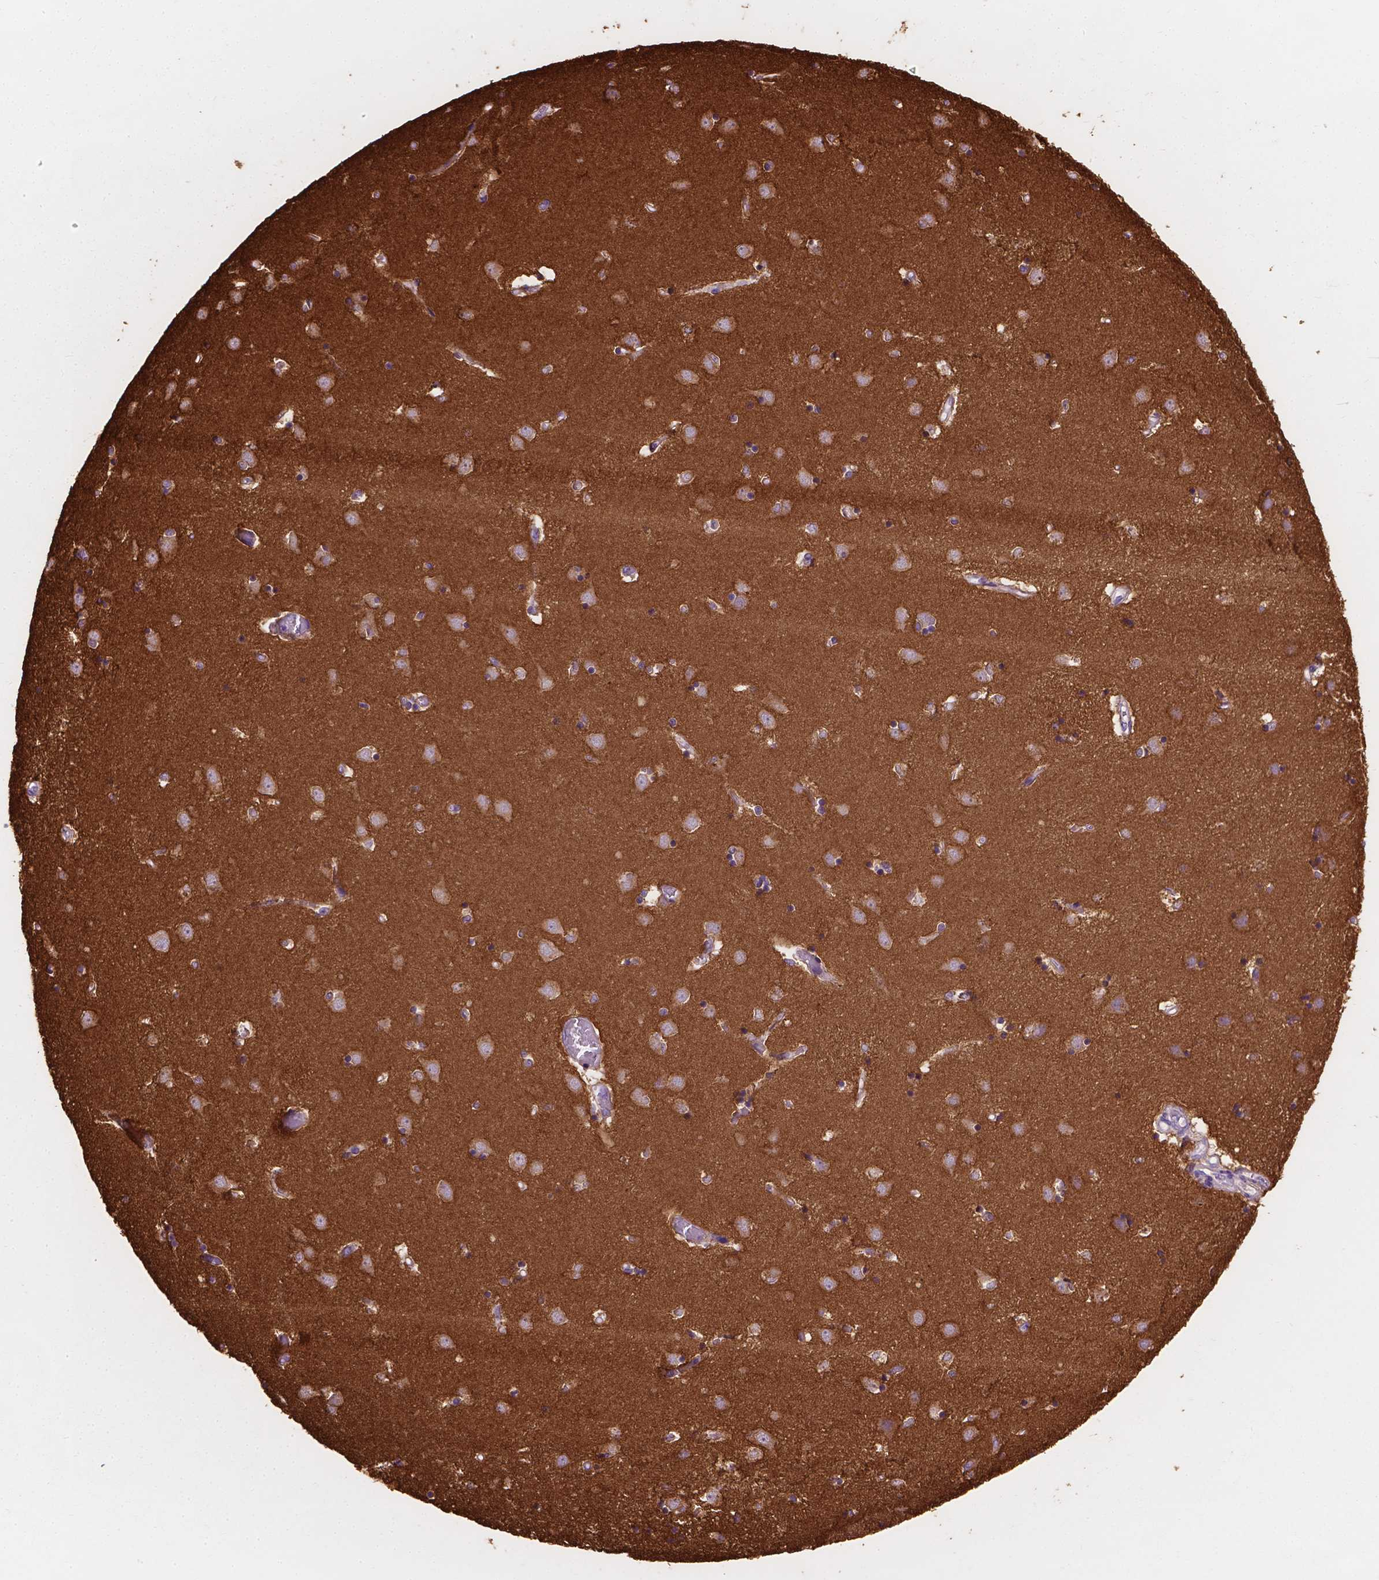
{"staining": {"intensity": "negative", "quantity": "none", "location": "none"}, "tissue": "caudate", "cell_type": "Glial cells", "image_type": "normal", "snomed": [{"axis": "morphology", "description": "Normal tissue, NOS"}, {"axis": "topography", "description": "Lateral ventricle wall"}], "caption": "Human caudate stained for a protein using IHC reveals no expression in glial cells.", "gene": "GNAO1", "patient": {"sex": "male", "age": 54}}